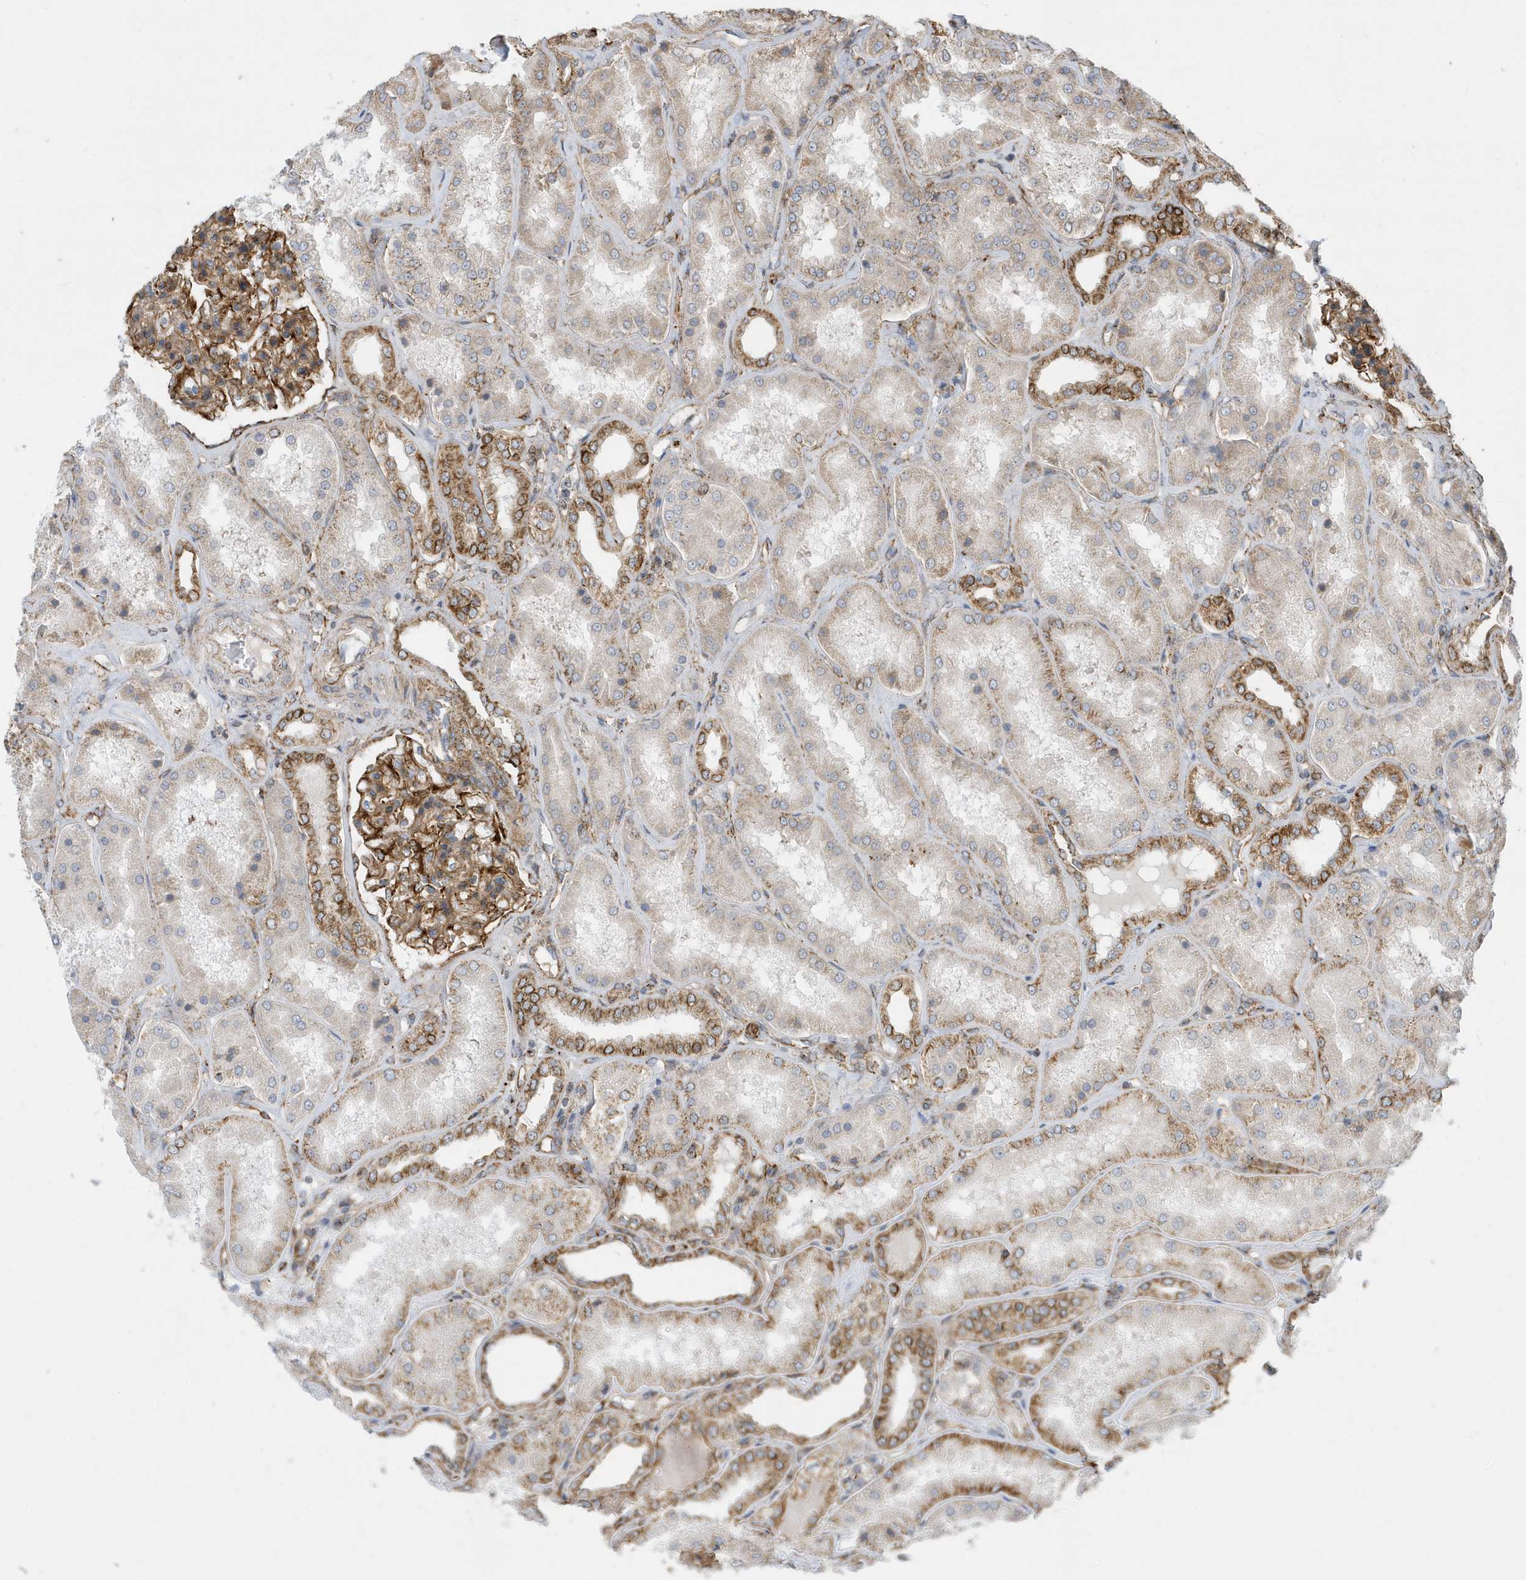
{"staining": {"intensity": "moderate", "quantity": ">75%", "location": "cytoplasmic/membranous"}, "tissue": "kidney", "cell_type": "Cells in glomeruli", "image_type": "normal", "snomed": [{"axis": "morphology", "description": "Normal tissue, NOS"}, {"axis": "topography", "description": "Kidney"}], "caption": "The histopathology image exhibits immunohistochemical staining of unremarkable kidney. There is moderate cytoplasmic/membranous expression is appreciated in about >75% of cells in glomeruli.", "gene": "HRH4", "patient": {"sex": "female", "age": 56}}